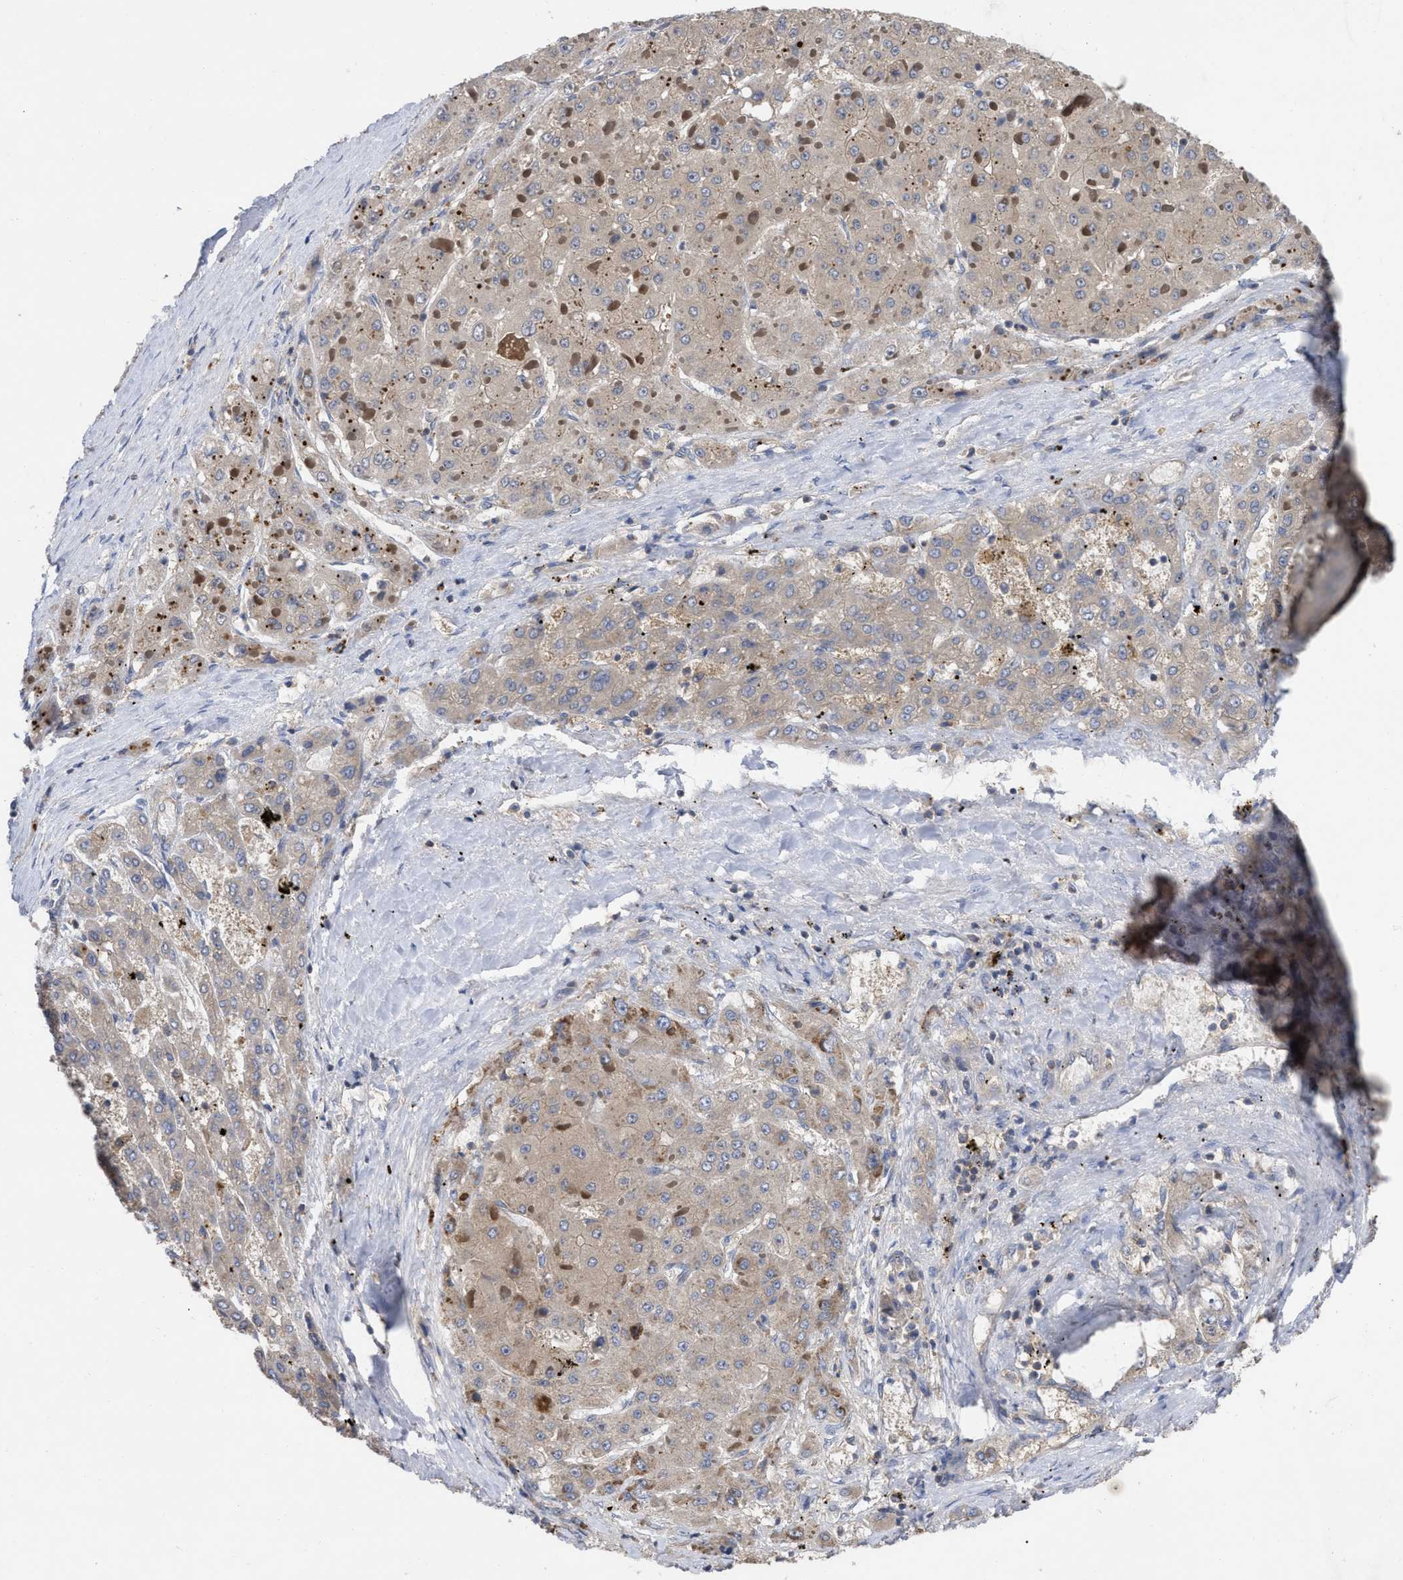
{"staining": {"intensity": "weak", "quantity": "<25%", "location": "cytoplasmic/membranous"}, "tissue": "liver cancer", "cell_type": "Tumor cells", "image_type": "cancer", "snomed": [{"axis": "morphology", "description": "Carcinoma, Hepatocellular, NOS"}, {"axis": "topography", "description": "Liver"}], "caption": "Tumor cells are negative for brown protein staining in liver cancer.", "gene": "RAP1GDS1", "patient": {"sex": "female", "age": 73}}